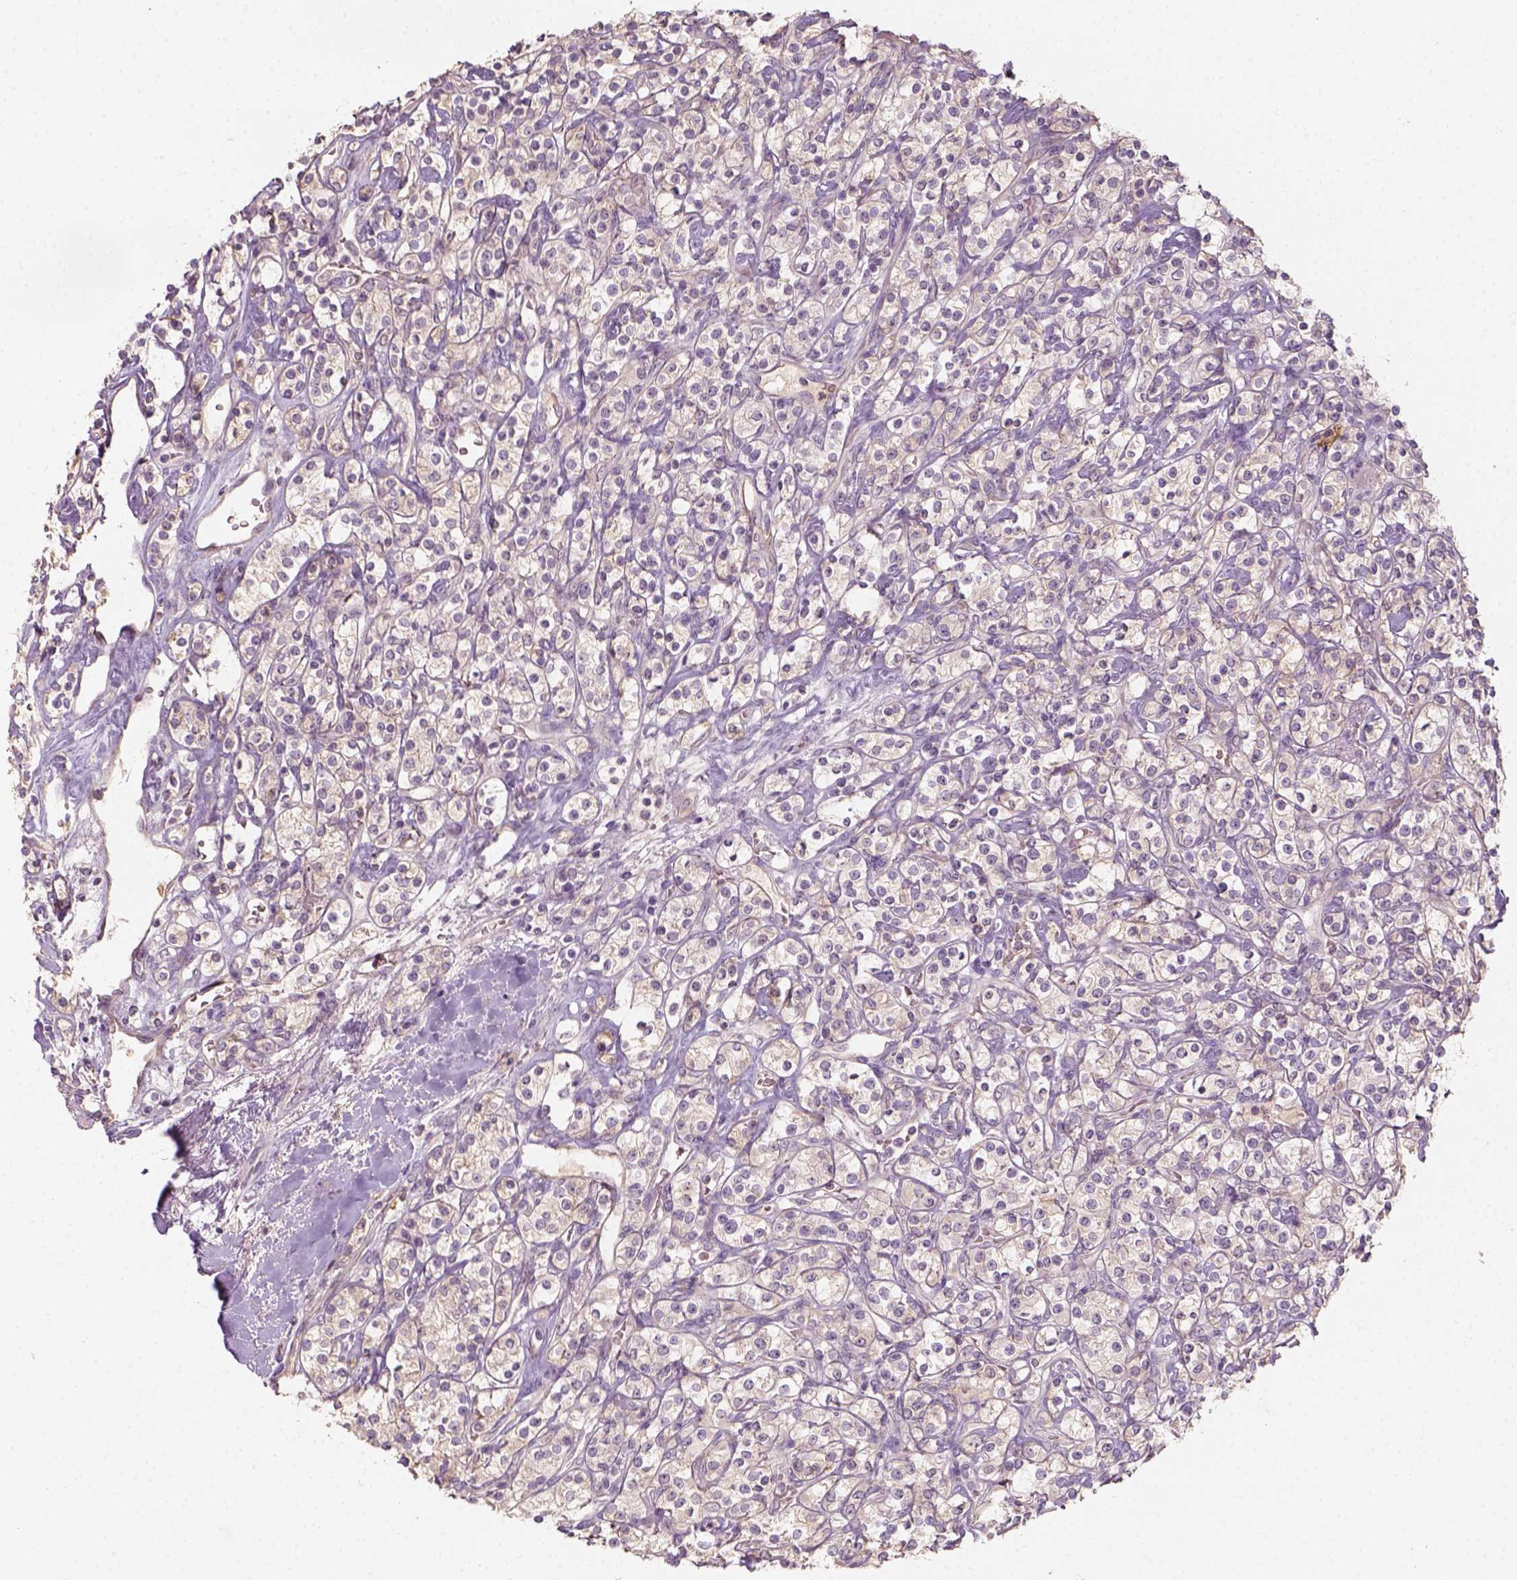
{"staining": {"intensity": "weak", "quantity": "<25%", "location": "cytoplasmic/membranous"}, "tissue": "renal cancer", "cell_type": "Tumor cells", "image_type": "cancer", "snomed": [{"axis": "morphology", "description": "Adenocarcinoma, NOS"}, {"axis": "topography", "description": "Kidney"}], "caption": "Immunohistochemical staining of human renal adenocarcinoma reveals no significant expression in tumor cells. The staining was performed using DAB (3,3'-diaminobenzidine) to visualize the protein expression in brown, while the nuclei were stained in blue with hematoxylin (Magnification: 20x).", "gene": "AQP9", "patient": {"sex": "male", "age": 77}}